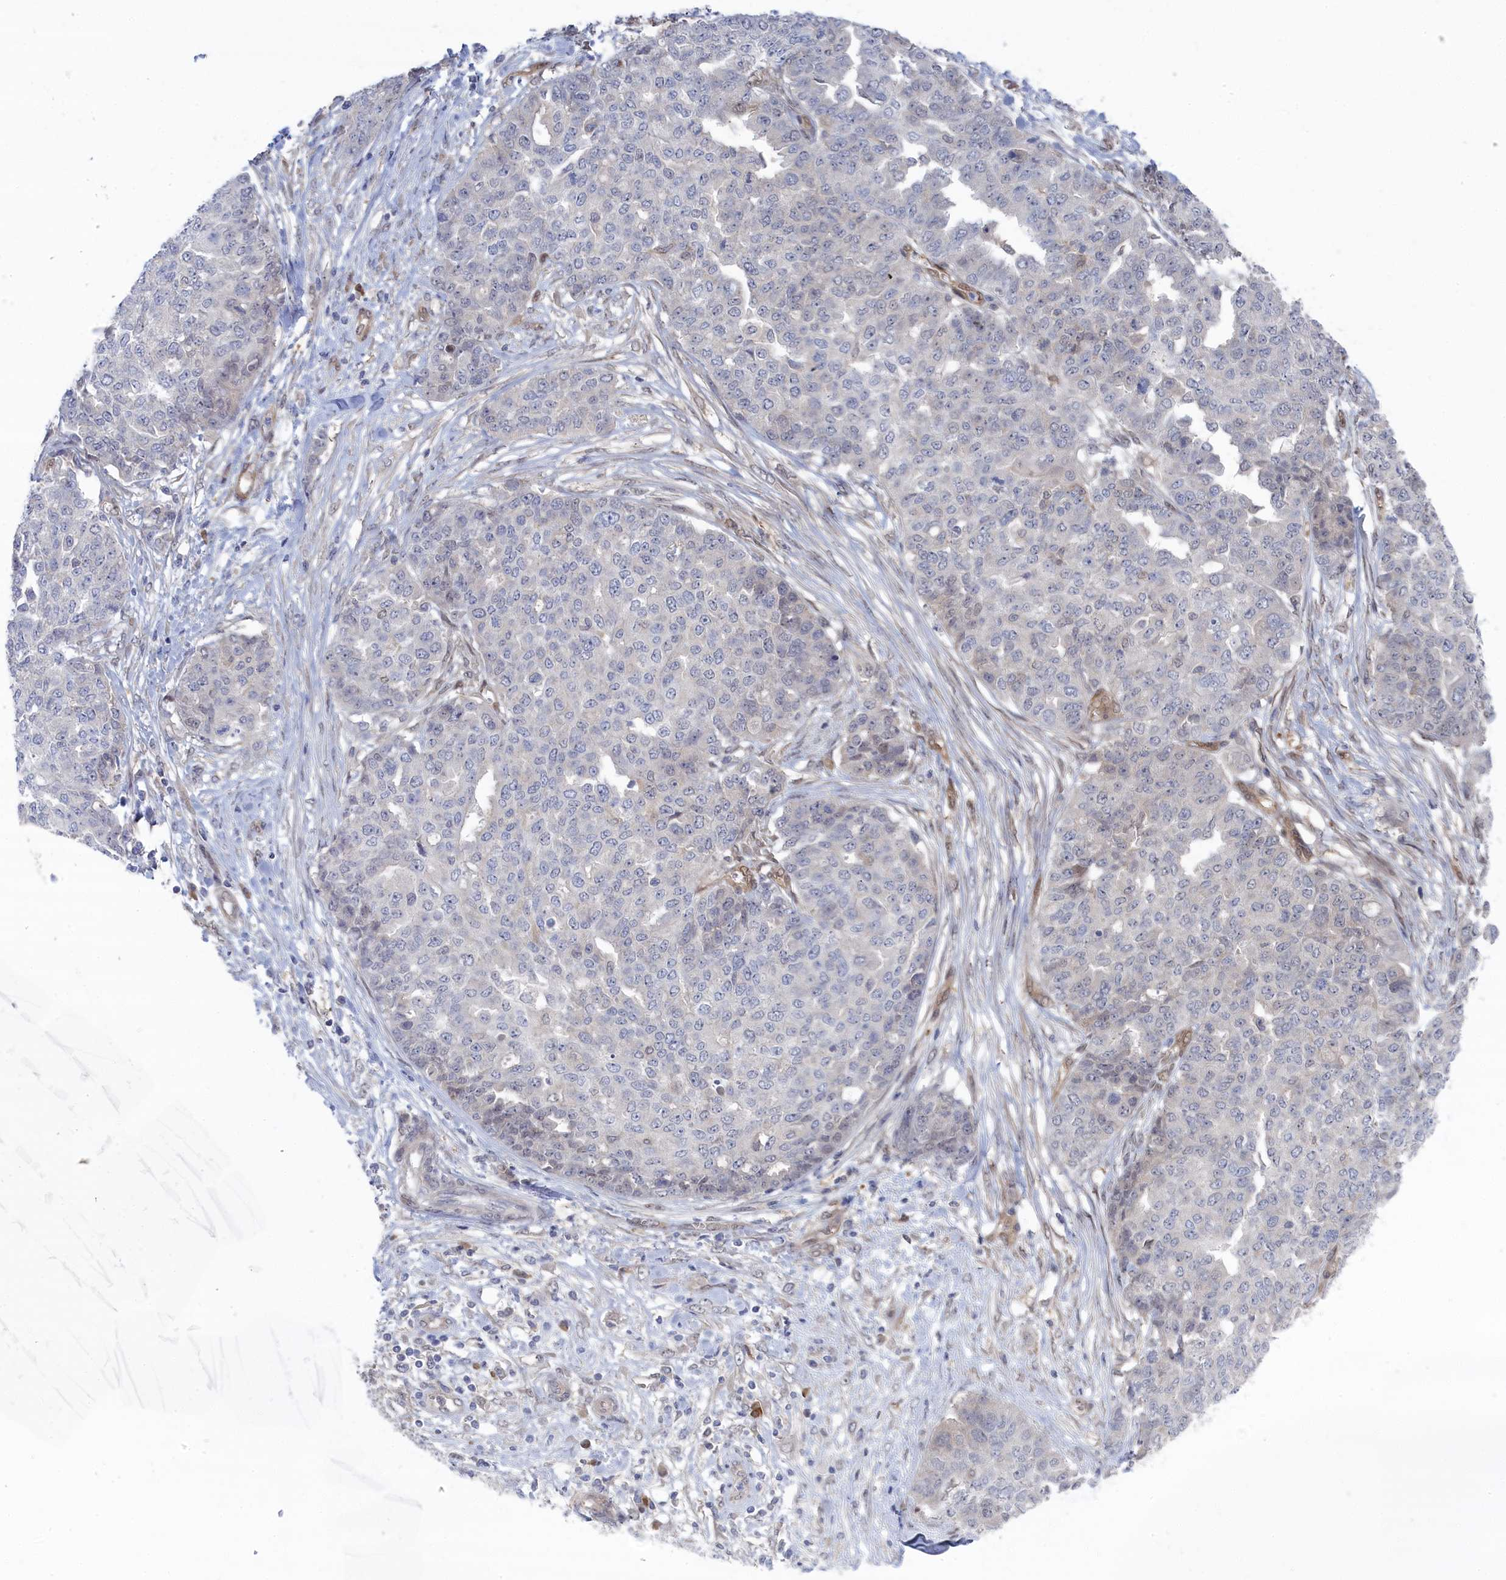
{"staining": {"intensity": "negative", "quantity": "none", "location": "none"}, "tissue": "ovarian cancer", "cell_type": "Tumor cells", "image_type": "cancer", "snomed": [{"axis": "morphology", "description": "Cystadenocarcinoma, serous, NOS"}, {"axis": "topography", "description": "Soft tissue"}, {"axis": "topography", "description": "Ovary"}], "caption": "Immunohistochemistry photomicrograph of human ovarian cancer (serous cystadenocarcinoma) stained for a protein (brown), which exhibits no expression in tumor cells. (Stains: DAB (3,3'-diaminobenzidine) immunohistochemistry with hematoxylin counter stain, Microscopy: brightfield microscopy at high magnification).", "gene": "IRGQ", "patient": {"sex": "female", "age": 57}}